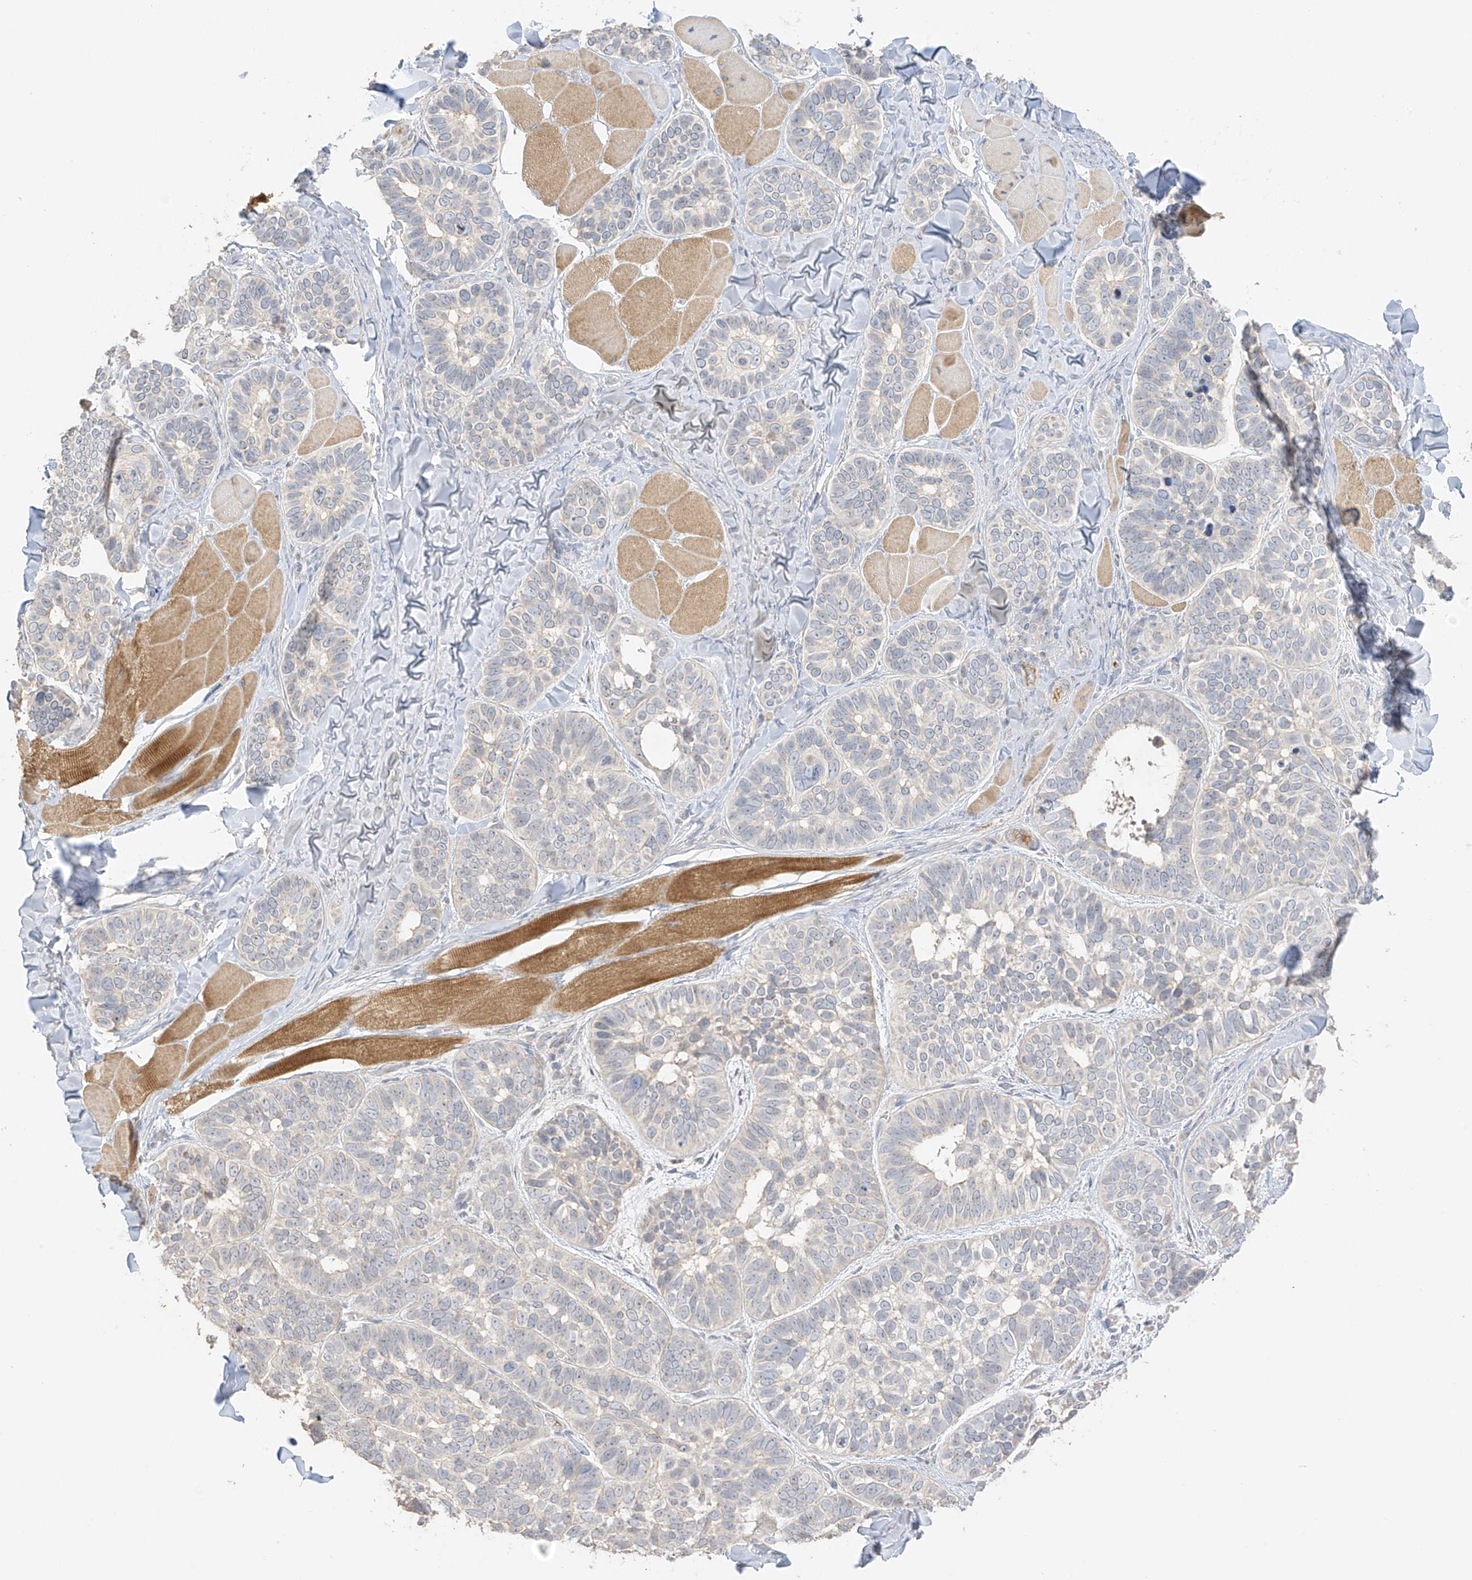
{"staining": {"intensity": "negative", "quantity": "none", "location": "none"}, "tissue": "skin cancer", "cell_type": "Tumor cells", "image_type": "cancer", "snomed": [{"axis": "morphology", "description": "Basal cell carcinoma"}, {"axis": "topography", "description": "Skin"}], "caption": "This photomicrograph is of skin cancer stained with IHC to label a protein in brown with the nuclei are counter-stained blue. There is no staining in tumor cells.", "gene": "ZBTB41", "patient": {"sex": "male", "age": 62}}